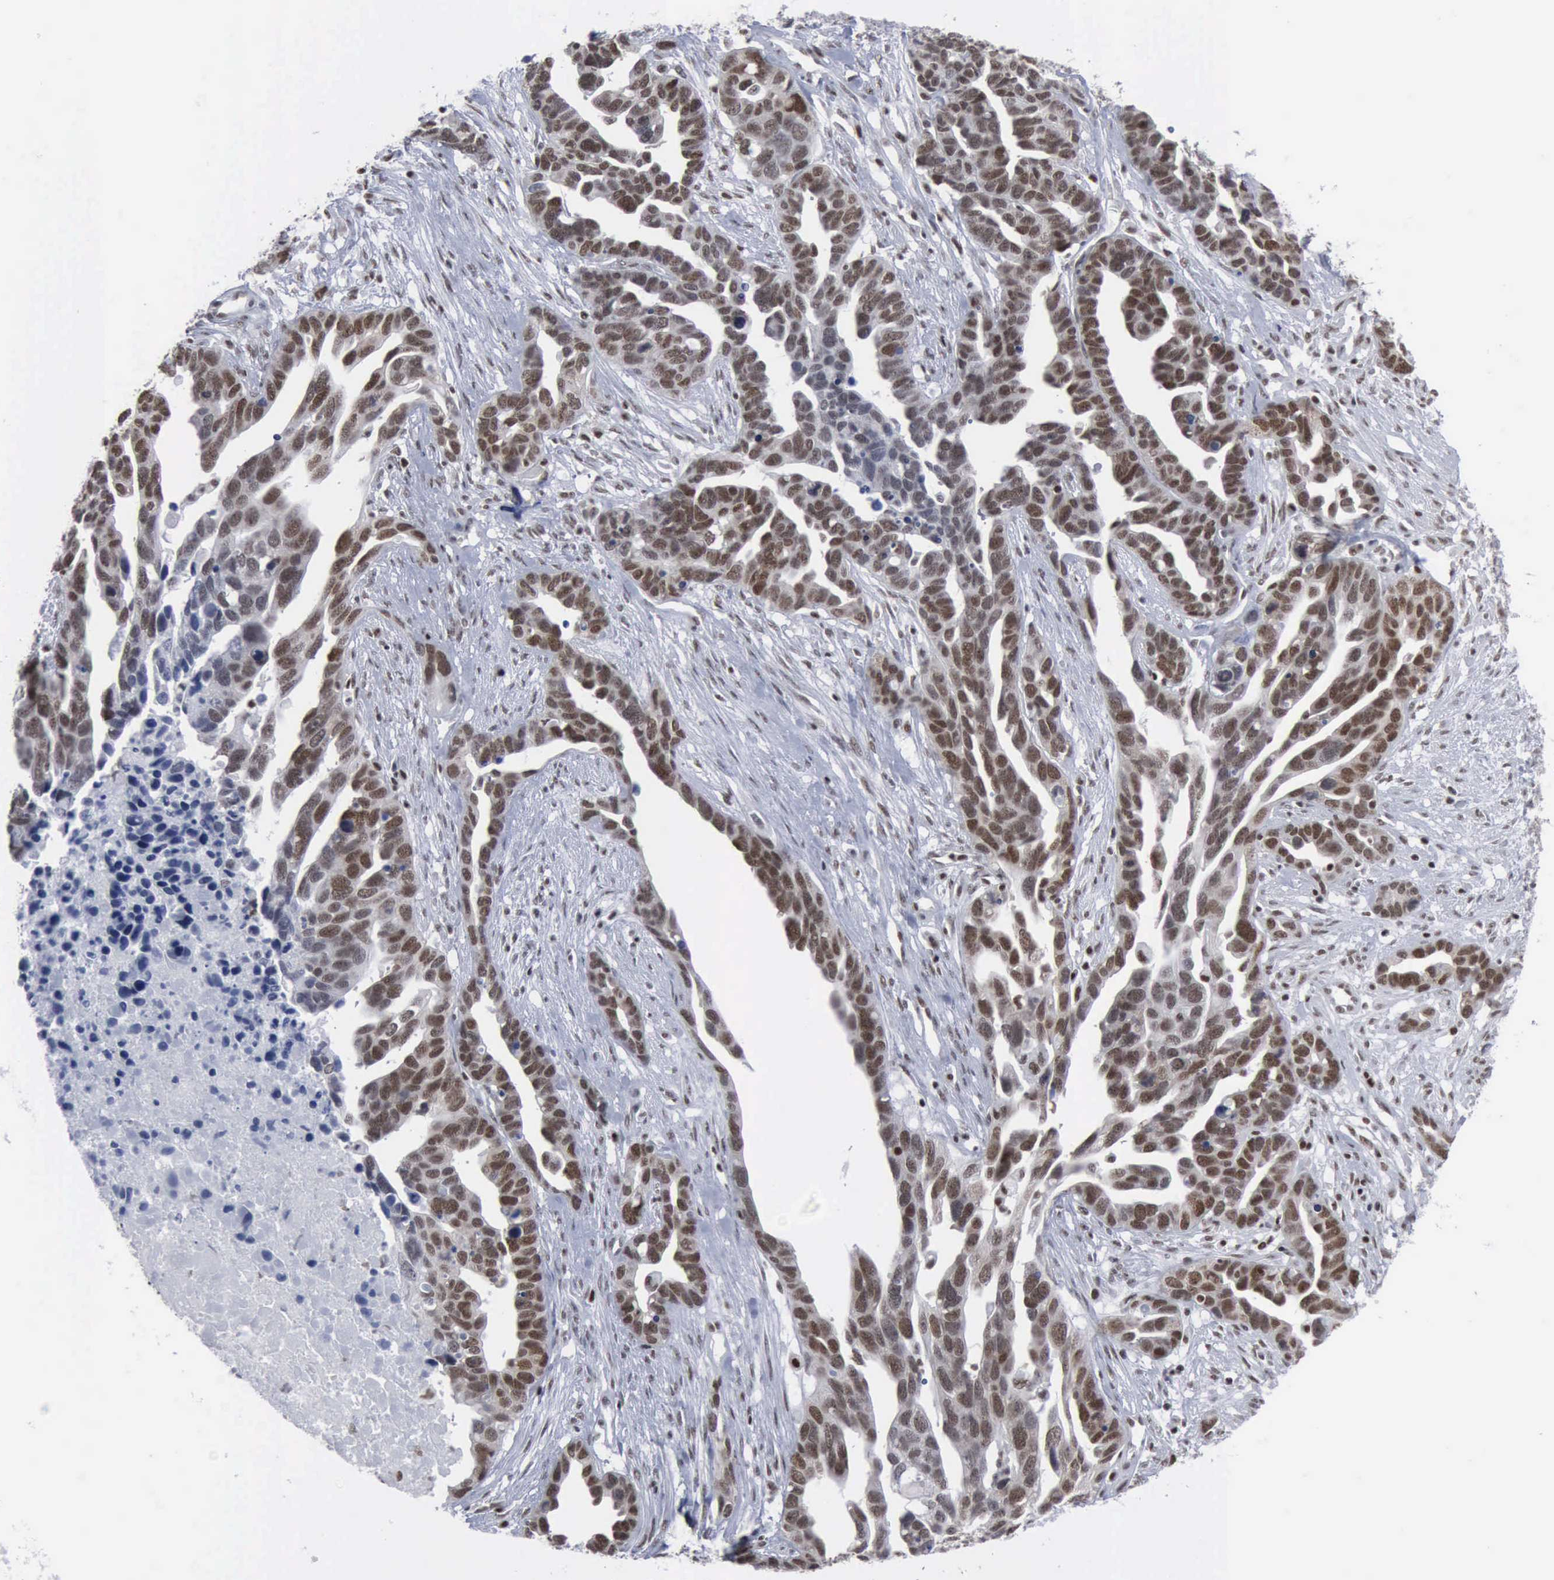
{"staining": {"intensity": "strong", "quantity": ">75%", "location": "nuclear"}, "tissue": "ovarian cancer", "cell_type": "Tumor cells", "image_type": "cancer", "snomed": [{"axis": "morphology", "description": "Cystadenocarcinoma, serous, NOS"}, {"axis": "topography", "description": "Ovary"}], "caption": "Immunohistochemical staining of serous cystadenocarcinoma (ovarian) demonstrates high levels of strong nuclear protein expression in about >75% of tumor cells.", "gene": "XPA", "patient": {"sex": "female", "age": 54}}